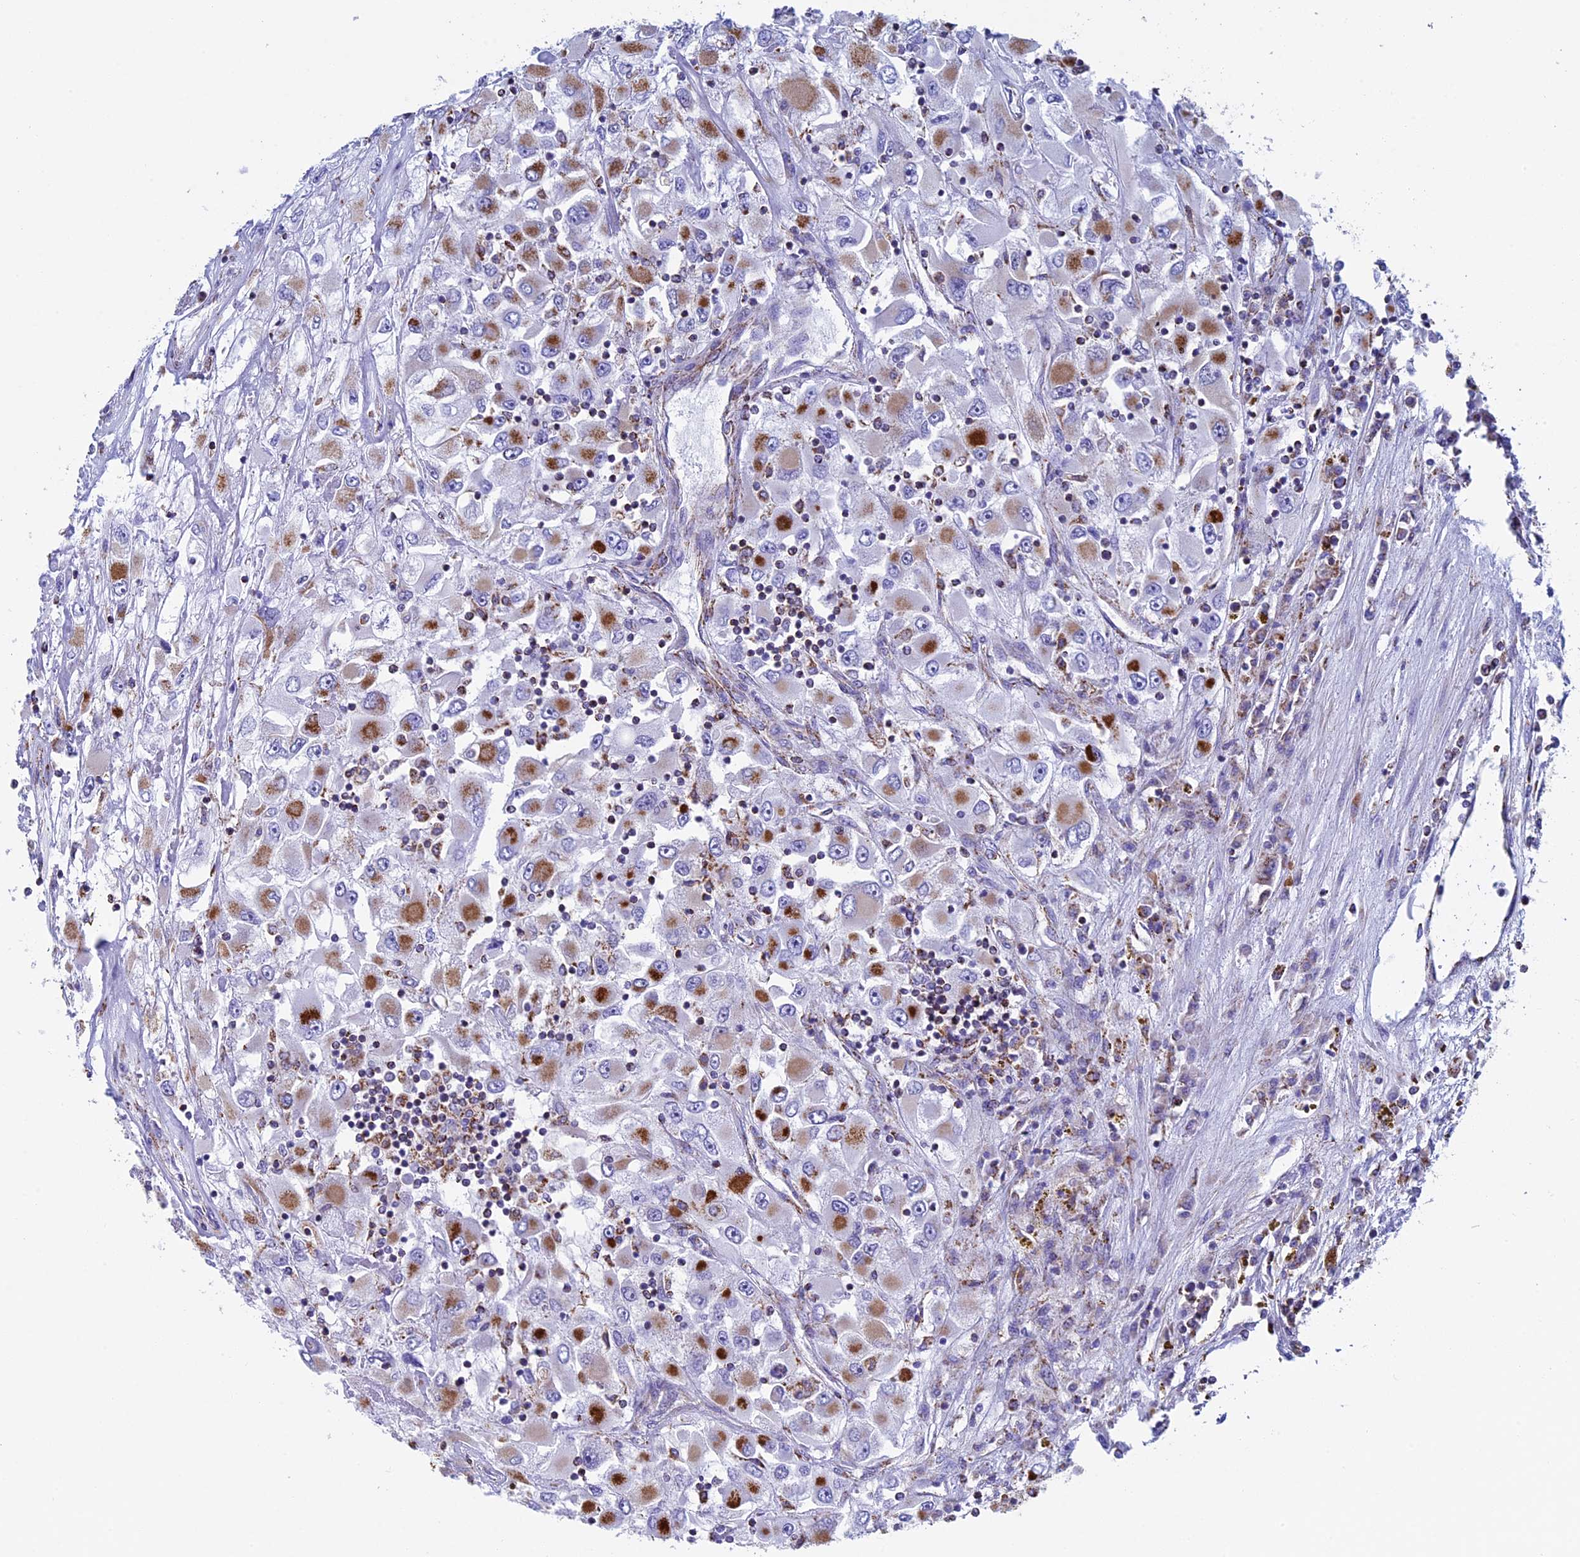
{"staining": {"intensity": "strong", "quantity": ">75%", "location": "cytoplasmic/membranous"}, "tissue": "renal cancer", "cell_type": "Tumor cells", "image_type": "cancer", "snomed": [{"axis": "morphology", "description": "Adenocarcinoma, NOS"}, {"axis": "topography", "description": "Kidney"}], "caption": "Protein staining by immunohistochemistry (IHC) exhibits strong cytoplasmic/membranous staining in about >75% of tumor cells in adenocarcinoma (renal). (IHC, brightfield microscopy, high magnification).", "gene": "UQCRFS1", "patient": {"sex": "female", "age": 52}}